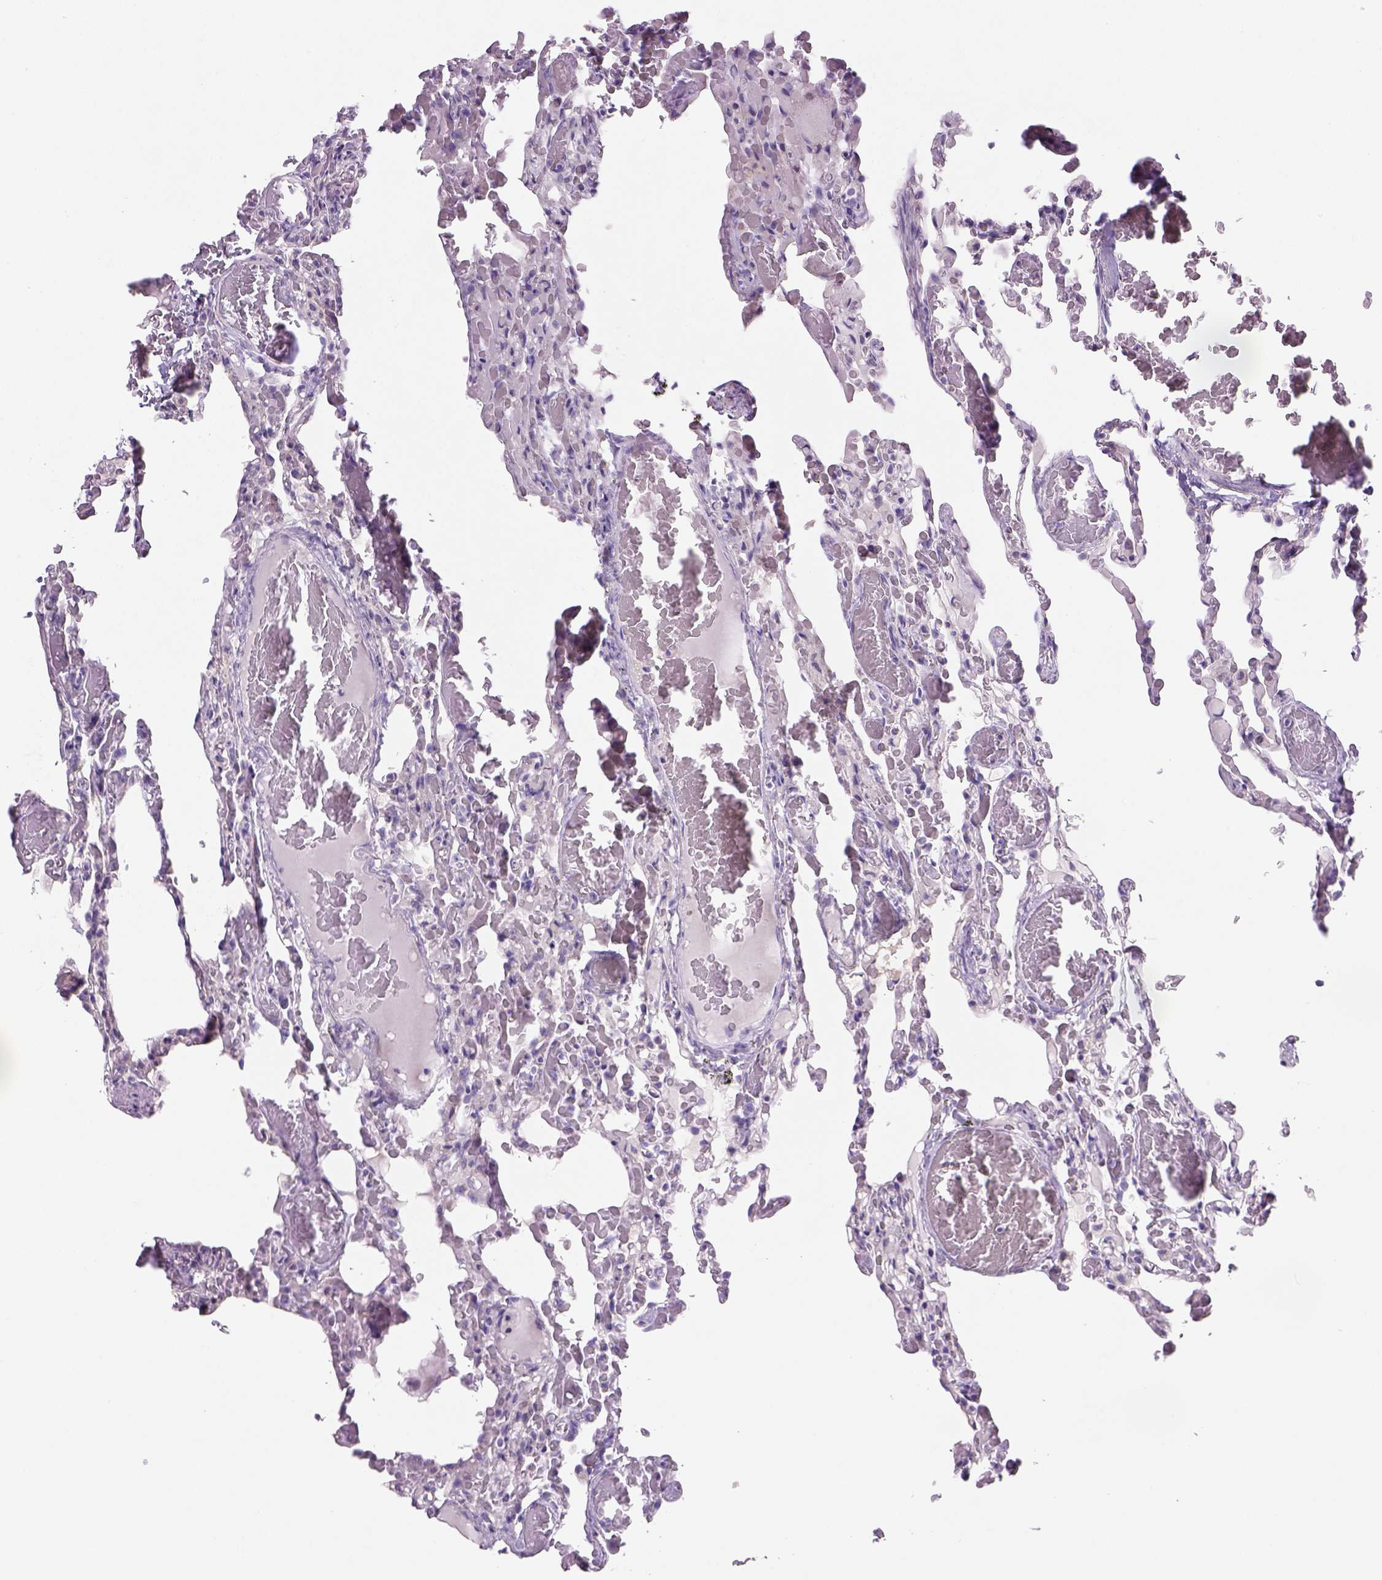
{"staining": {"intensity": "negative", "quantity": "none", "location": "none"}, "tissue": "lung", "cell_type": "Alveolar cells", "image_type": "normal", "snomed": [{"axis": "morphology", "description": "Normal tissue, NOS"}, {"axis": "topography", "description": "Lung"}], "caption": "Immunohistochemistry (IHC) of benign lung reveals no positivity in alveolar cells.", "gene": "ADGRV1", "patient": {"sex": "female", "age": 43}}